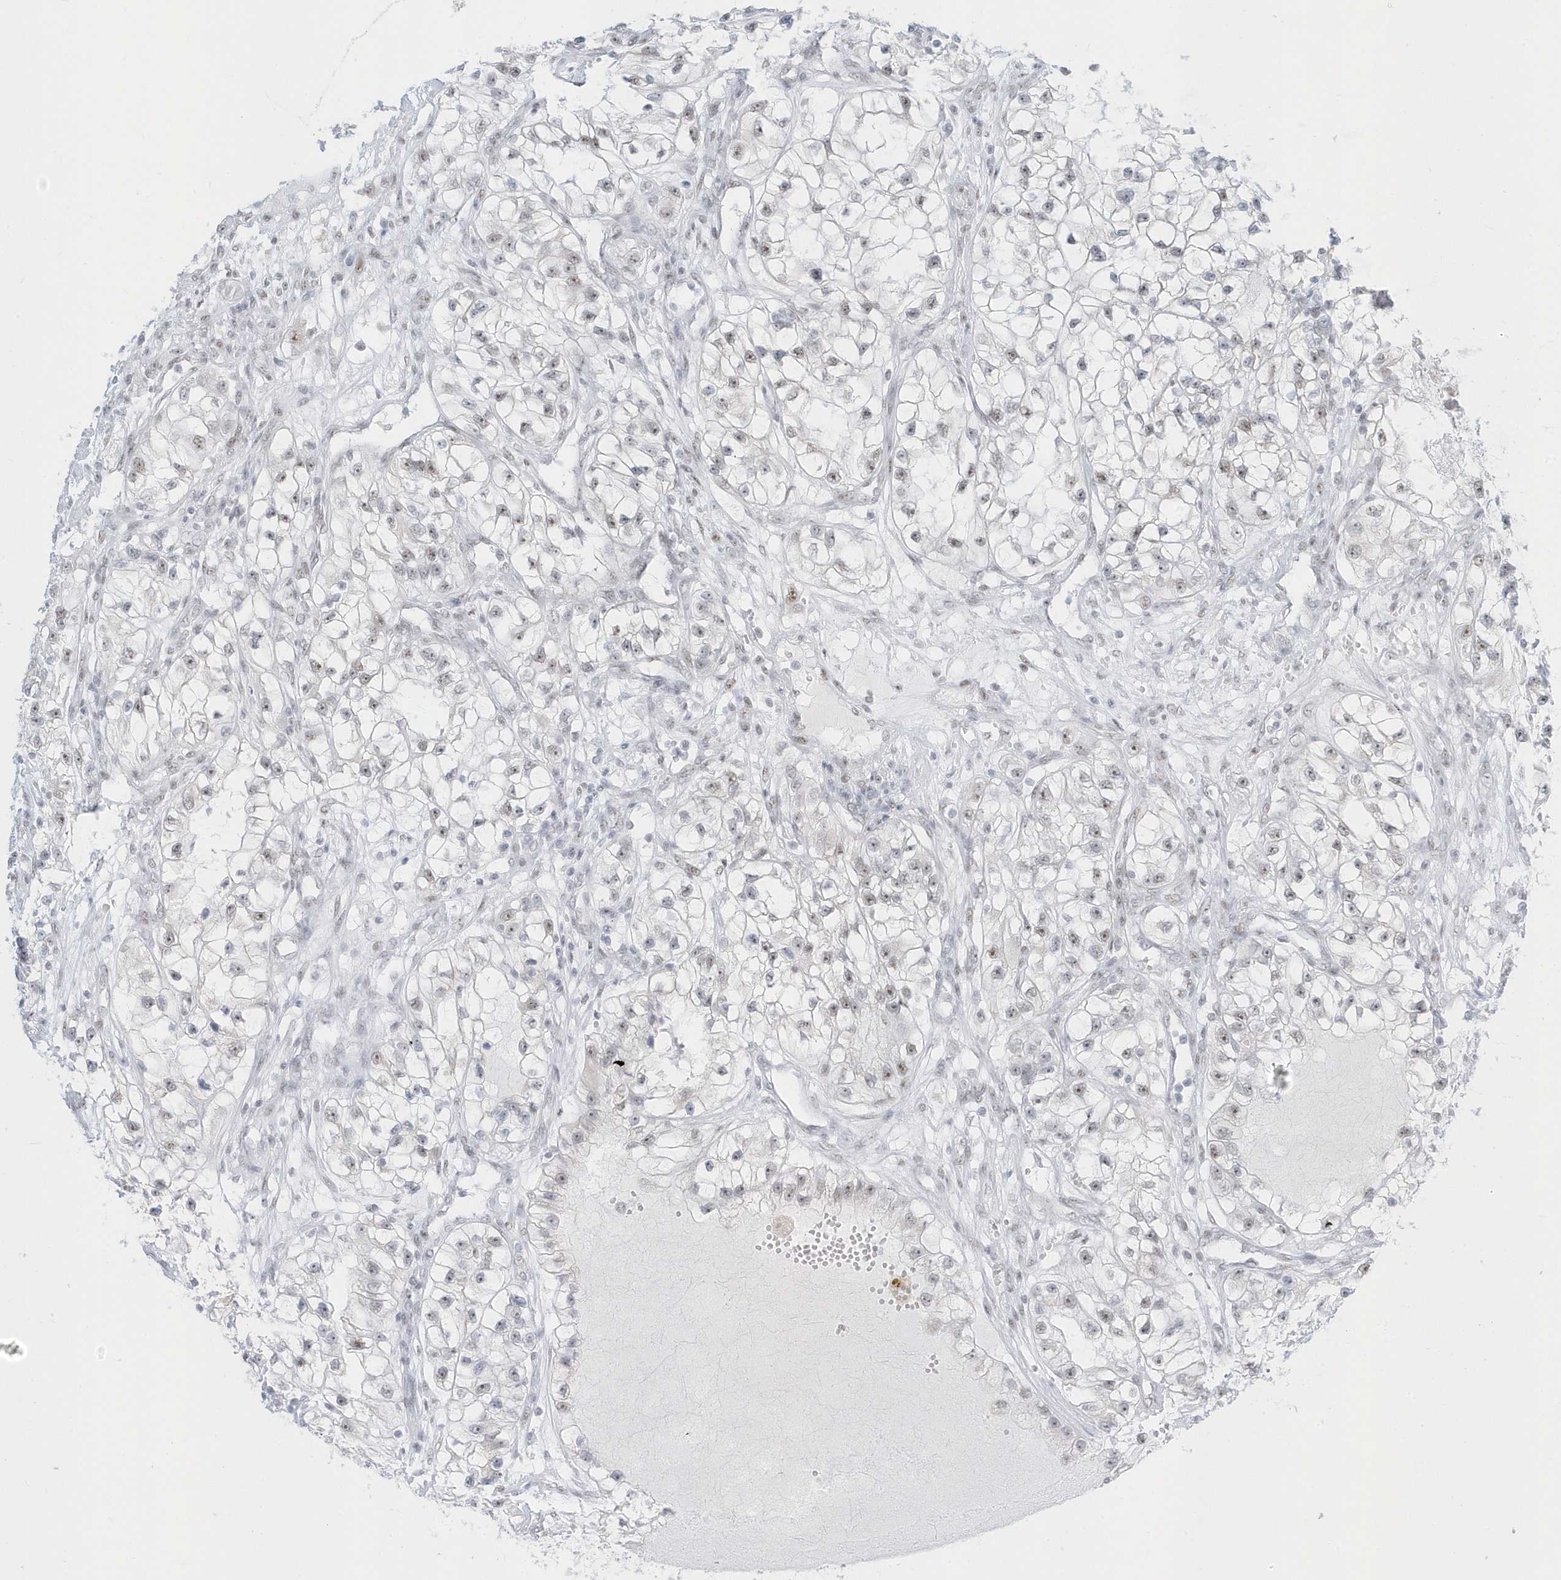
{"staining": {"intensity": "weak", "quantity": "25%-75%", "location": "nuclear"}, "tissue": "renal cancer", "cell_type": "Tumor cells", "image_type": "cancer", "snomed": [{"axis": "morphology", "description": "Adenocarcinoma, NOS"}, {"axis": "topography", "description": "Kidney"}], "caption": "The micrograph reveals a brown stain indicating the presence of a protein in the nuclear of tumor cells in renal cancer (adenocarcinoma).", "gene": "PLEKHN1", "patient": {"sex": "female", "age": 57}}